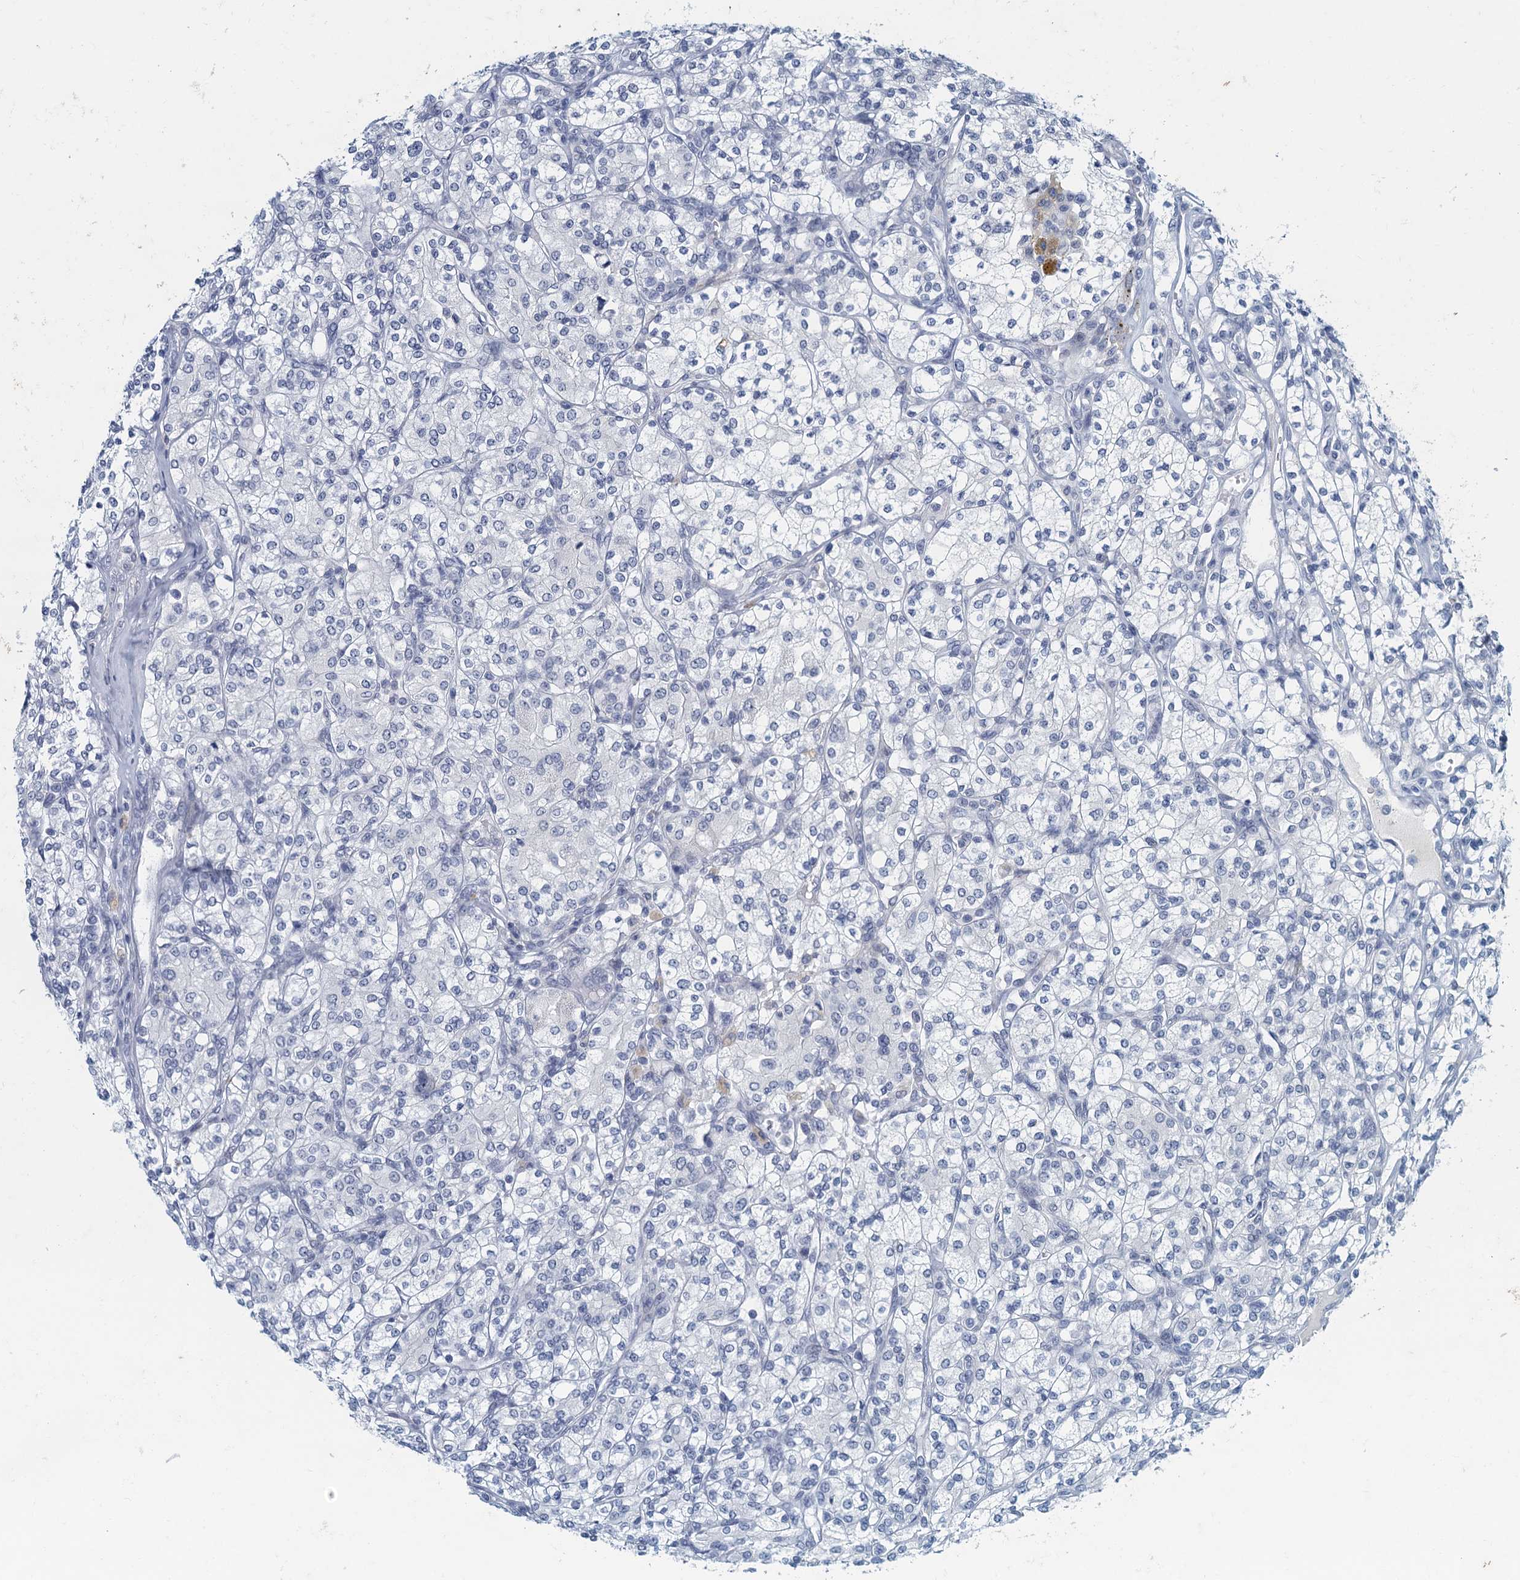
{"staining": {"intensity": "negative", "quantity": "none", "location": "none"}, "tissue": "renal cancer", "cell_type": "Tumor cells", "image_type": "cancer", "snomed": [{"axis": "morphology", "description": "Adenocarcinoma, NOS"}, {"axis": "topography", "description": "Kidney"}], "caption": "This histopathology image is of renal cancer (adenocarcinoma) stained with IHC to label a protein in brown with the nuclei are counter-stained blue. There is no expression in tumor cells. The staining was performed using DAB (3,3'-diaminobenzidine) to visualize the protein expression in brown, while the nuclei were stained in blue with hematoxylin (Magnification: 20x).", "gene": "ENSG00000131152", "patient": {"sex": "male", "age": 77}}